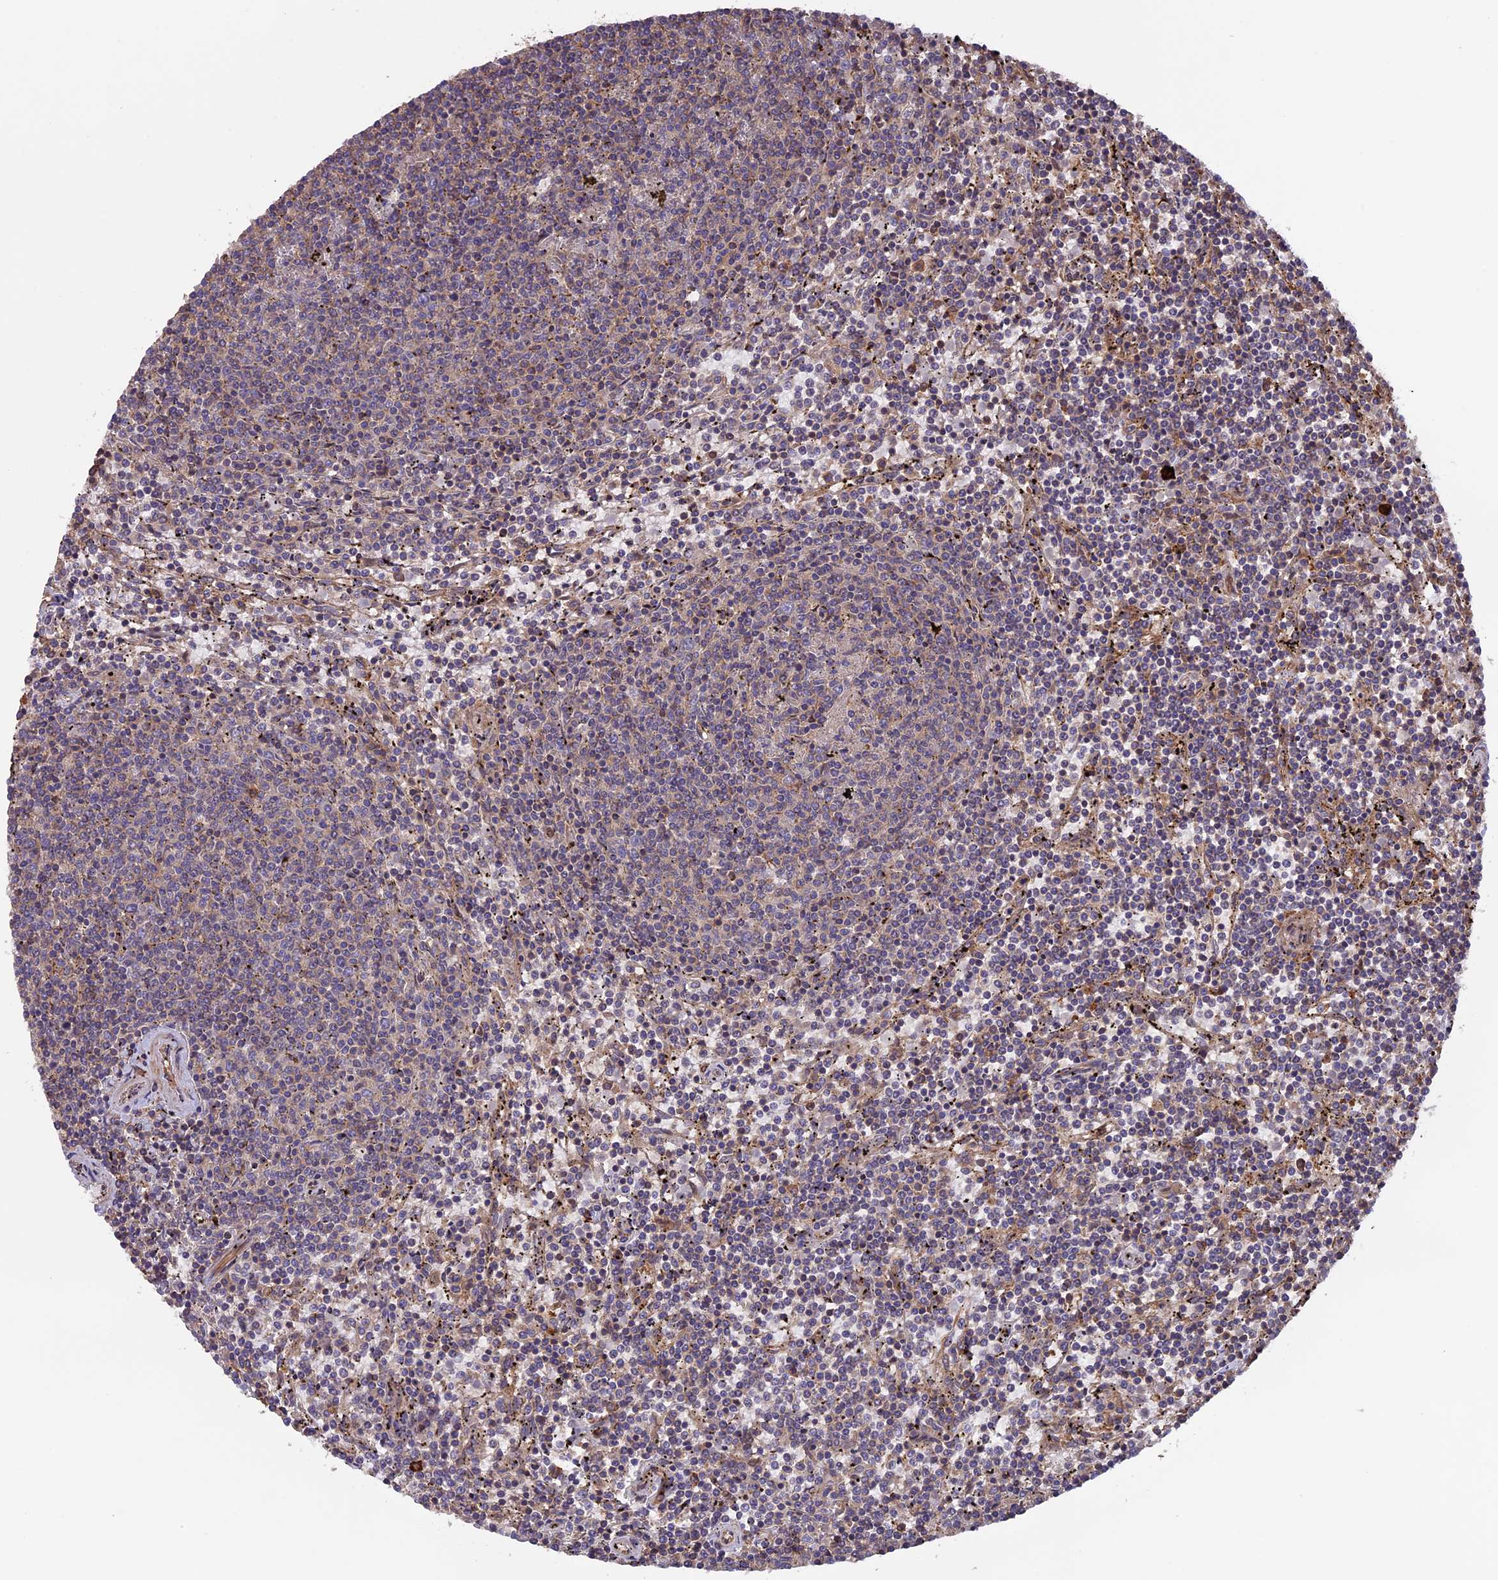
{"staining": {"intensity": "weak", "quantity": "25%-75%", "location": "cytoplasmic/membranous"}, "tissue": "lymphoma", "cell_type": "Tumor cells", "image_type": "cancer", "snomed": [{"axis": "morphology", "description": "Malignant lymphoma, non-Hodgkin's type, Low grade"}, {"axis": "topography", "description": "Spleen"}], "caption": "Lymphoma stained with a protein marker displays weak staining in tumor cells.", "gene": "GAS8", "patient": {"sex": "female", "age": 50}}